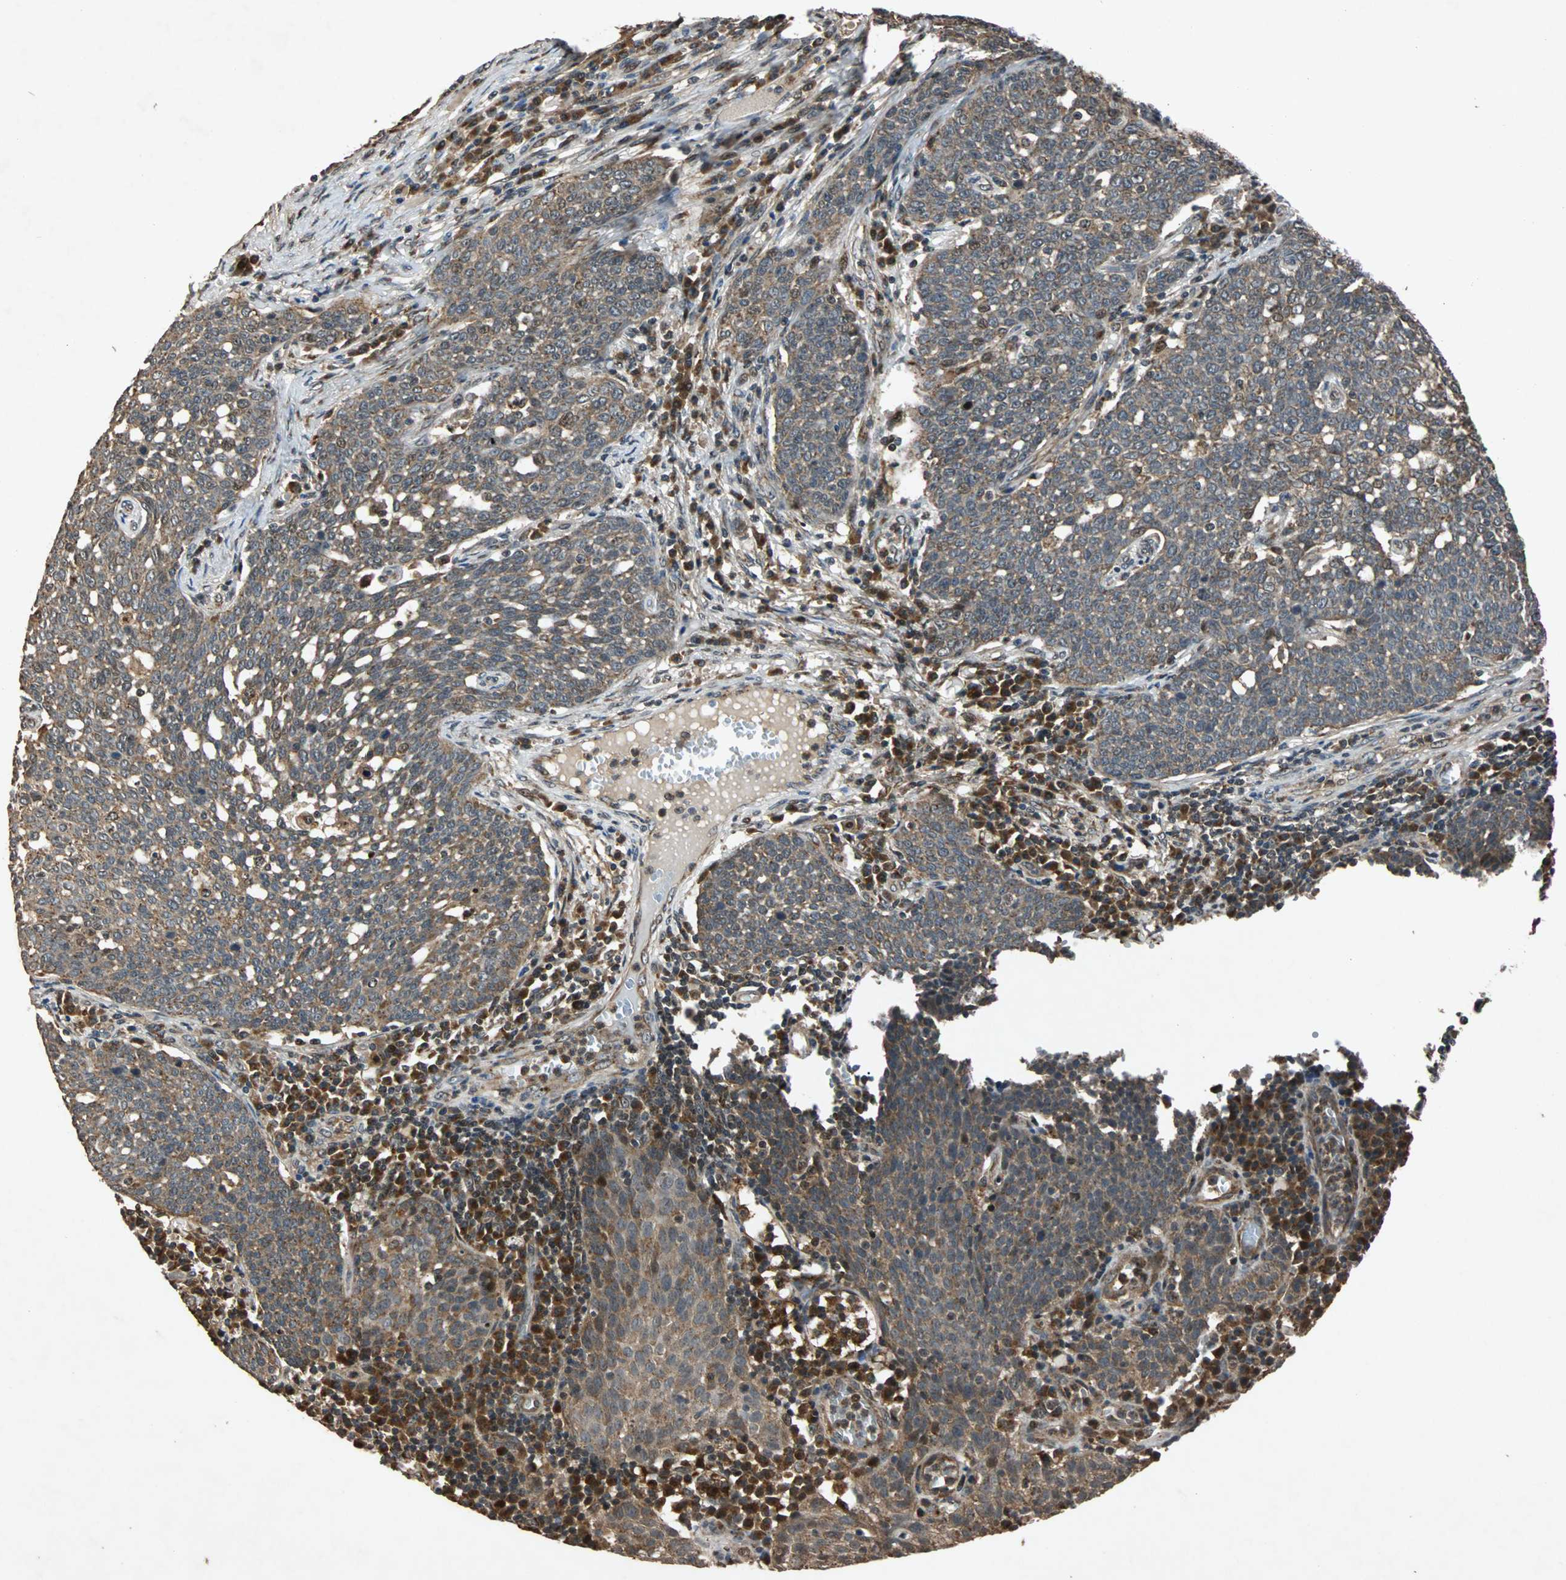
{"staining": {"intensity": "moderate", "quantity": ">75%", "location": "cytoplasmic/membranous,nuclear"}, "tissue": "cervical cancer", "cell_type": "Tumor cells", "image_type": "cancer", "snomed": [{"axis": "morphology", "description": "Squamous cell carcinoma, NOS"}, {"axis": "topography", "description": "Cervix"}], "caption": "Cervical cancer stained with a brown dye shows moderate cytoplasmic/membranous and nuclear positive staining in about >75% of tumor cells.", "gene": "USP31", "patient": {"sex": "female", "age": 34}}